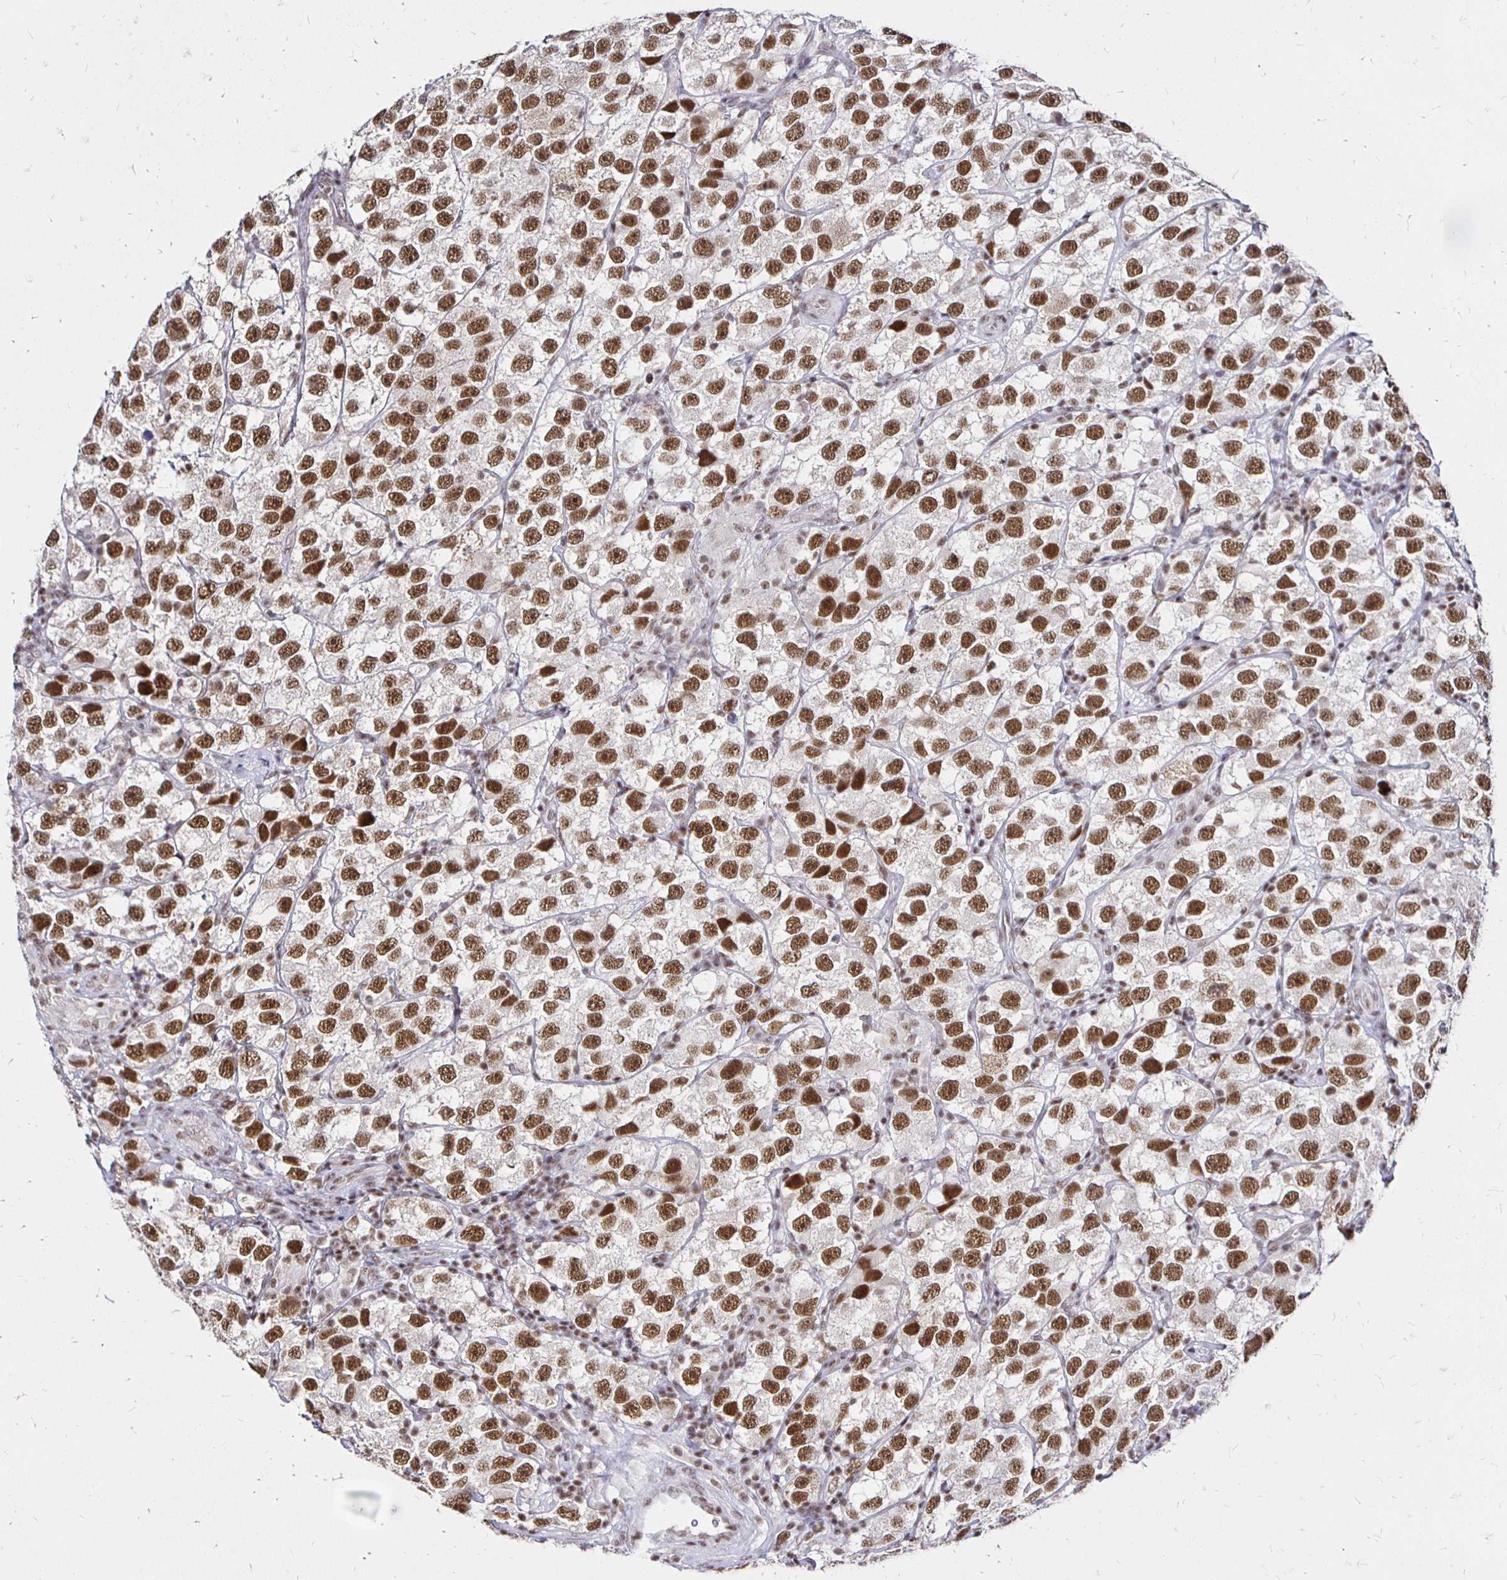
{"staining": {"intensity": "strong", "quantity": ">75%", "location": "nuclear"}, "tissue": "testis cancer", "cell_type": "Tumor cells", "image_type": "cancer", "snomed": [{"axis": "morphology", "description": "Seminoma, NOS"}, {"axis": "topography", "description": "Testis"}], "caption": "Immunohistochemical staining of testis cancer (seminoma) exhibits strong nuclear protein expression in approximately >75% of tumor cells. The staining is performed using DAB (3,3'-diaminobenzidine) brown chromogen to label protein expression. The nuclei are counter-stained blue using hematoxylin.", "gene": "SIN3A", "patient": {"sex": "male", "age": 26}}